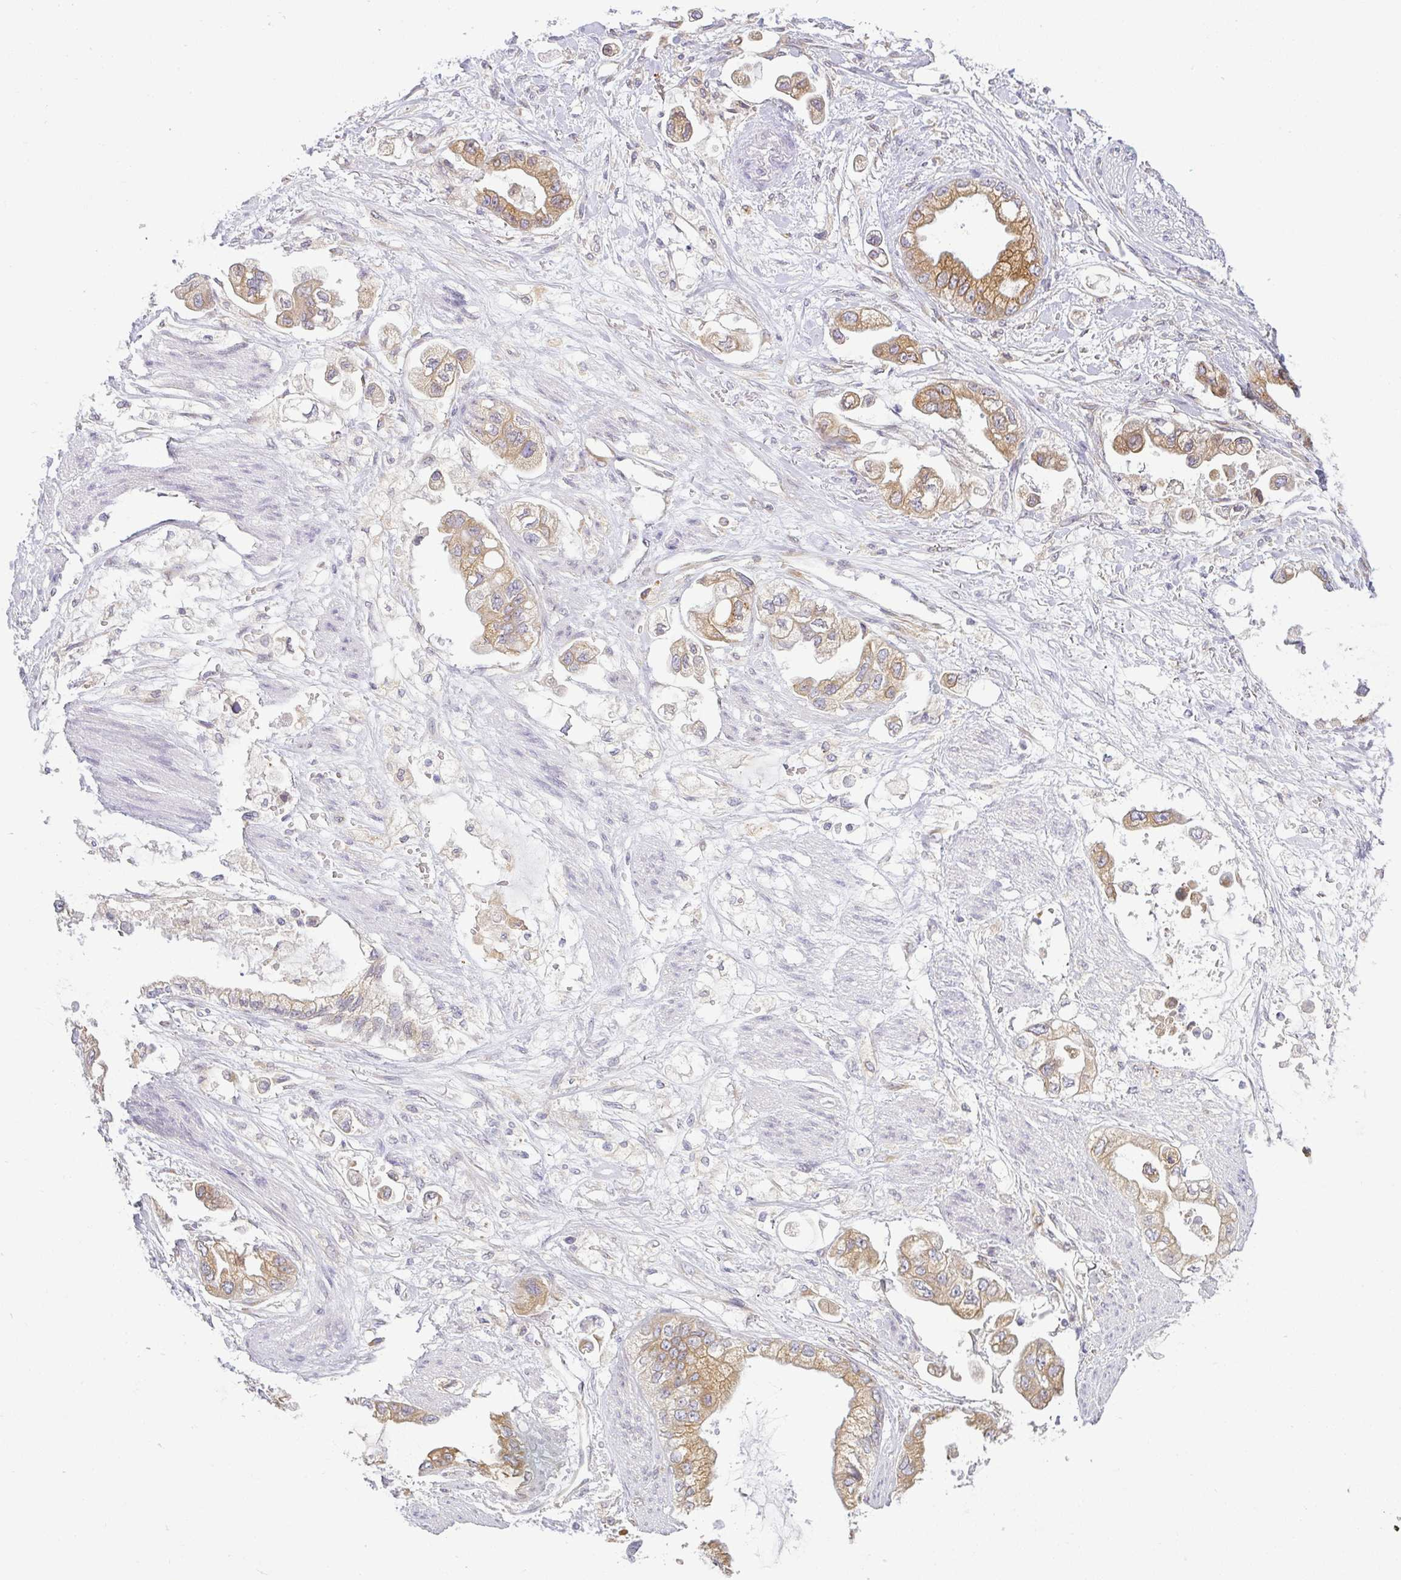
{"staining": {"intensity": "moderate", "quantity": ">75%", "location": "cytoplasmic/membranous"}, "tissue": "stomach cancer", "cell_type": "Tumor cells", "image_type": "cancer", "snomed": [{"axis": "morphology", "description": "Adenocarcinoma, NOS"}, {"axis": "topography", "description": "Stomach"}], "caption": "Immunohistochemistry micrograph of neoplastic tissue: adenocarcinoma (stomach) stained using IHC shows medium levels of moderate protein expression localized specifically in the cytoplasmic/membranous of tumor cells, appearing as a cytoplasmic/membranous brown color.", "gene": "DERL2", "patient": {"sex": "male", "age": 62}}